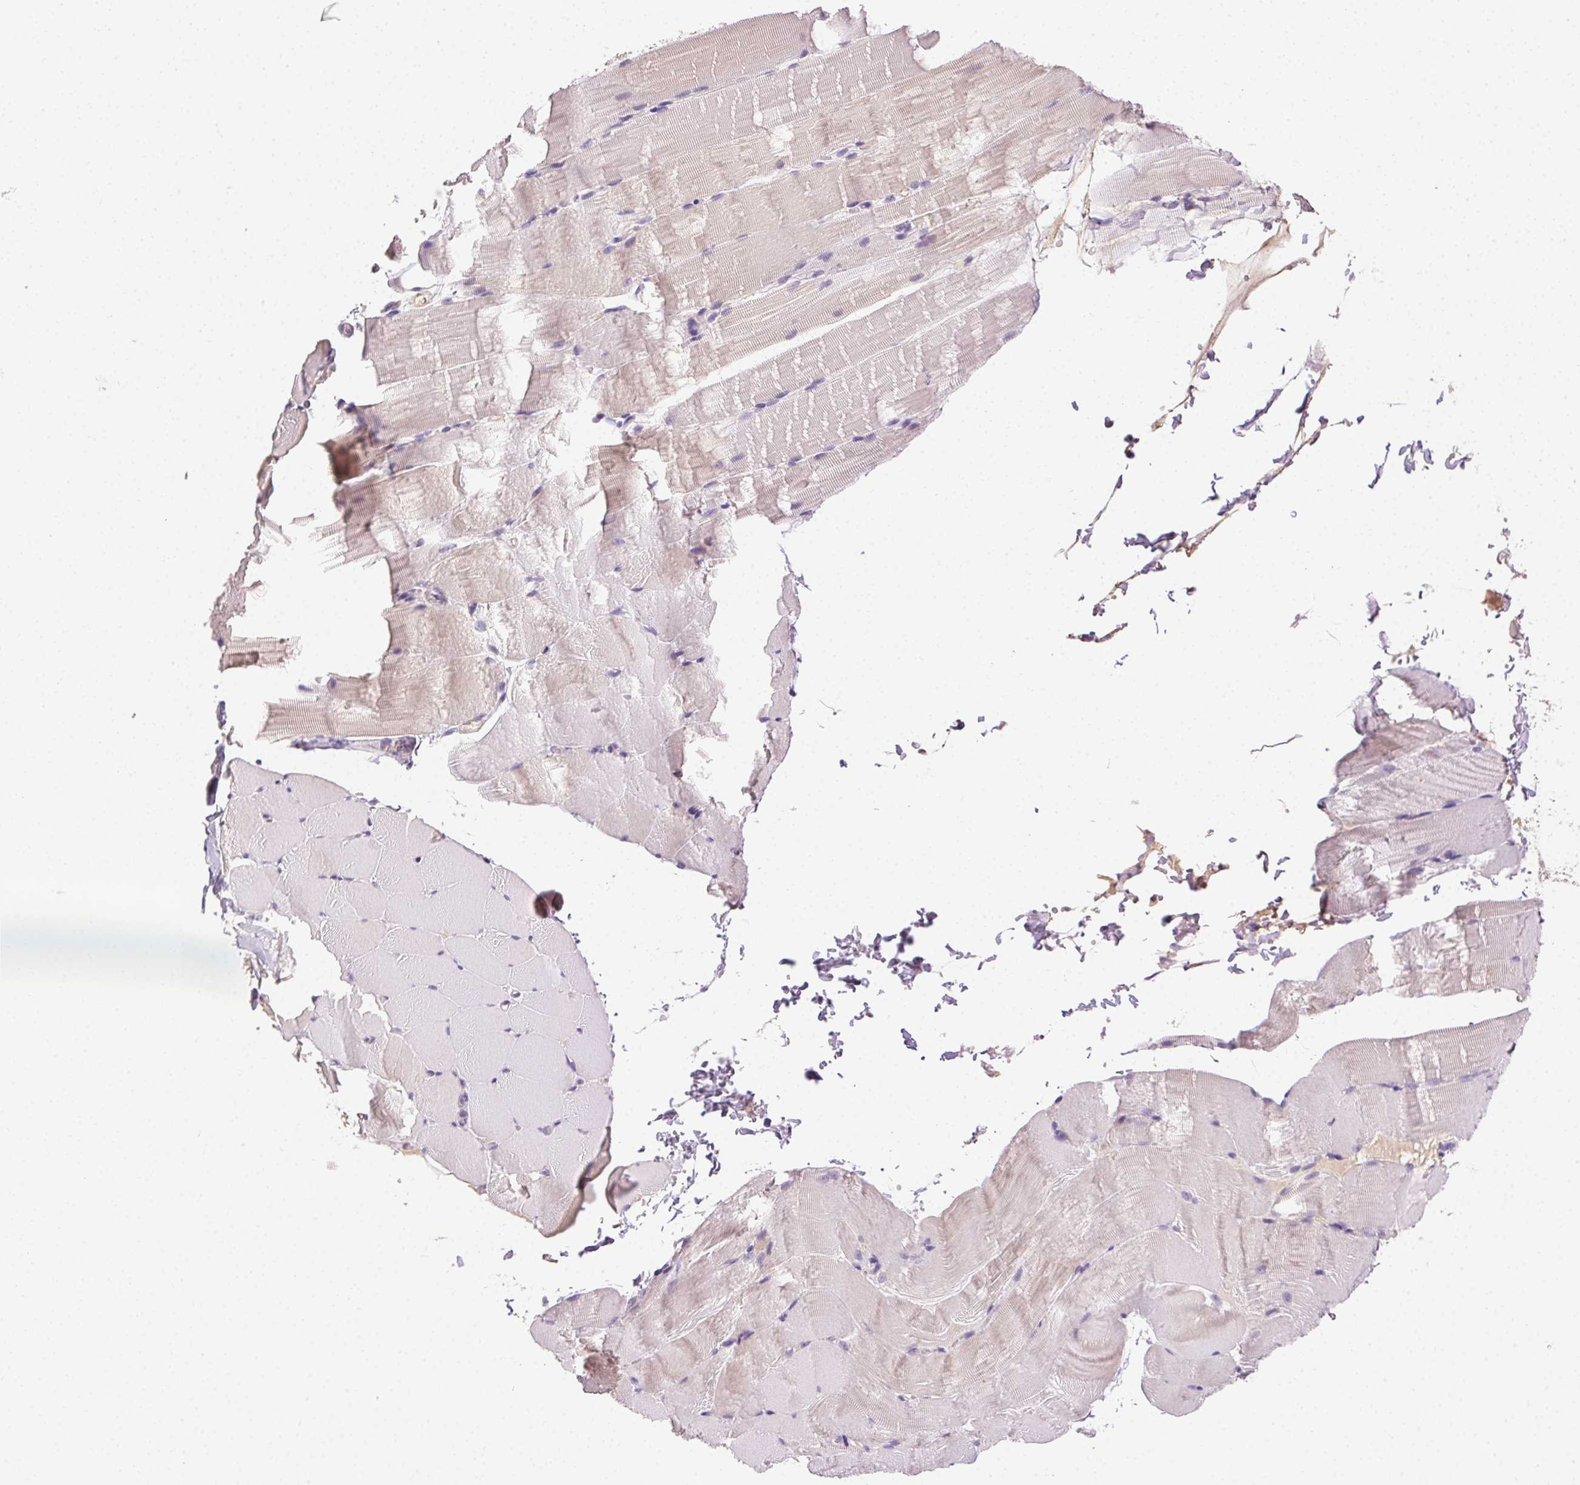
{"staining": {"intensity": "negative", "quantity": "none", "location": "none"}, "tissue": "skeletal muscle", "cell_type": "Myocytes", "image_type": "normal", "snomed": [{"axis": "morphology", "description": "Normal tissue, NOS"}, {"axis": "topography", "description": "Skeletal muscle"}], "caption": "High power microscopy image of an immunohistochemistry image of benign skeletal muscle, revealing no significant positivity in myocytes.", "gene": "BPIFB2", "patient": {"sex": "female", "age": 37}}